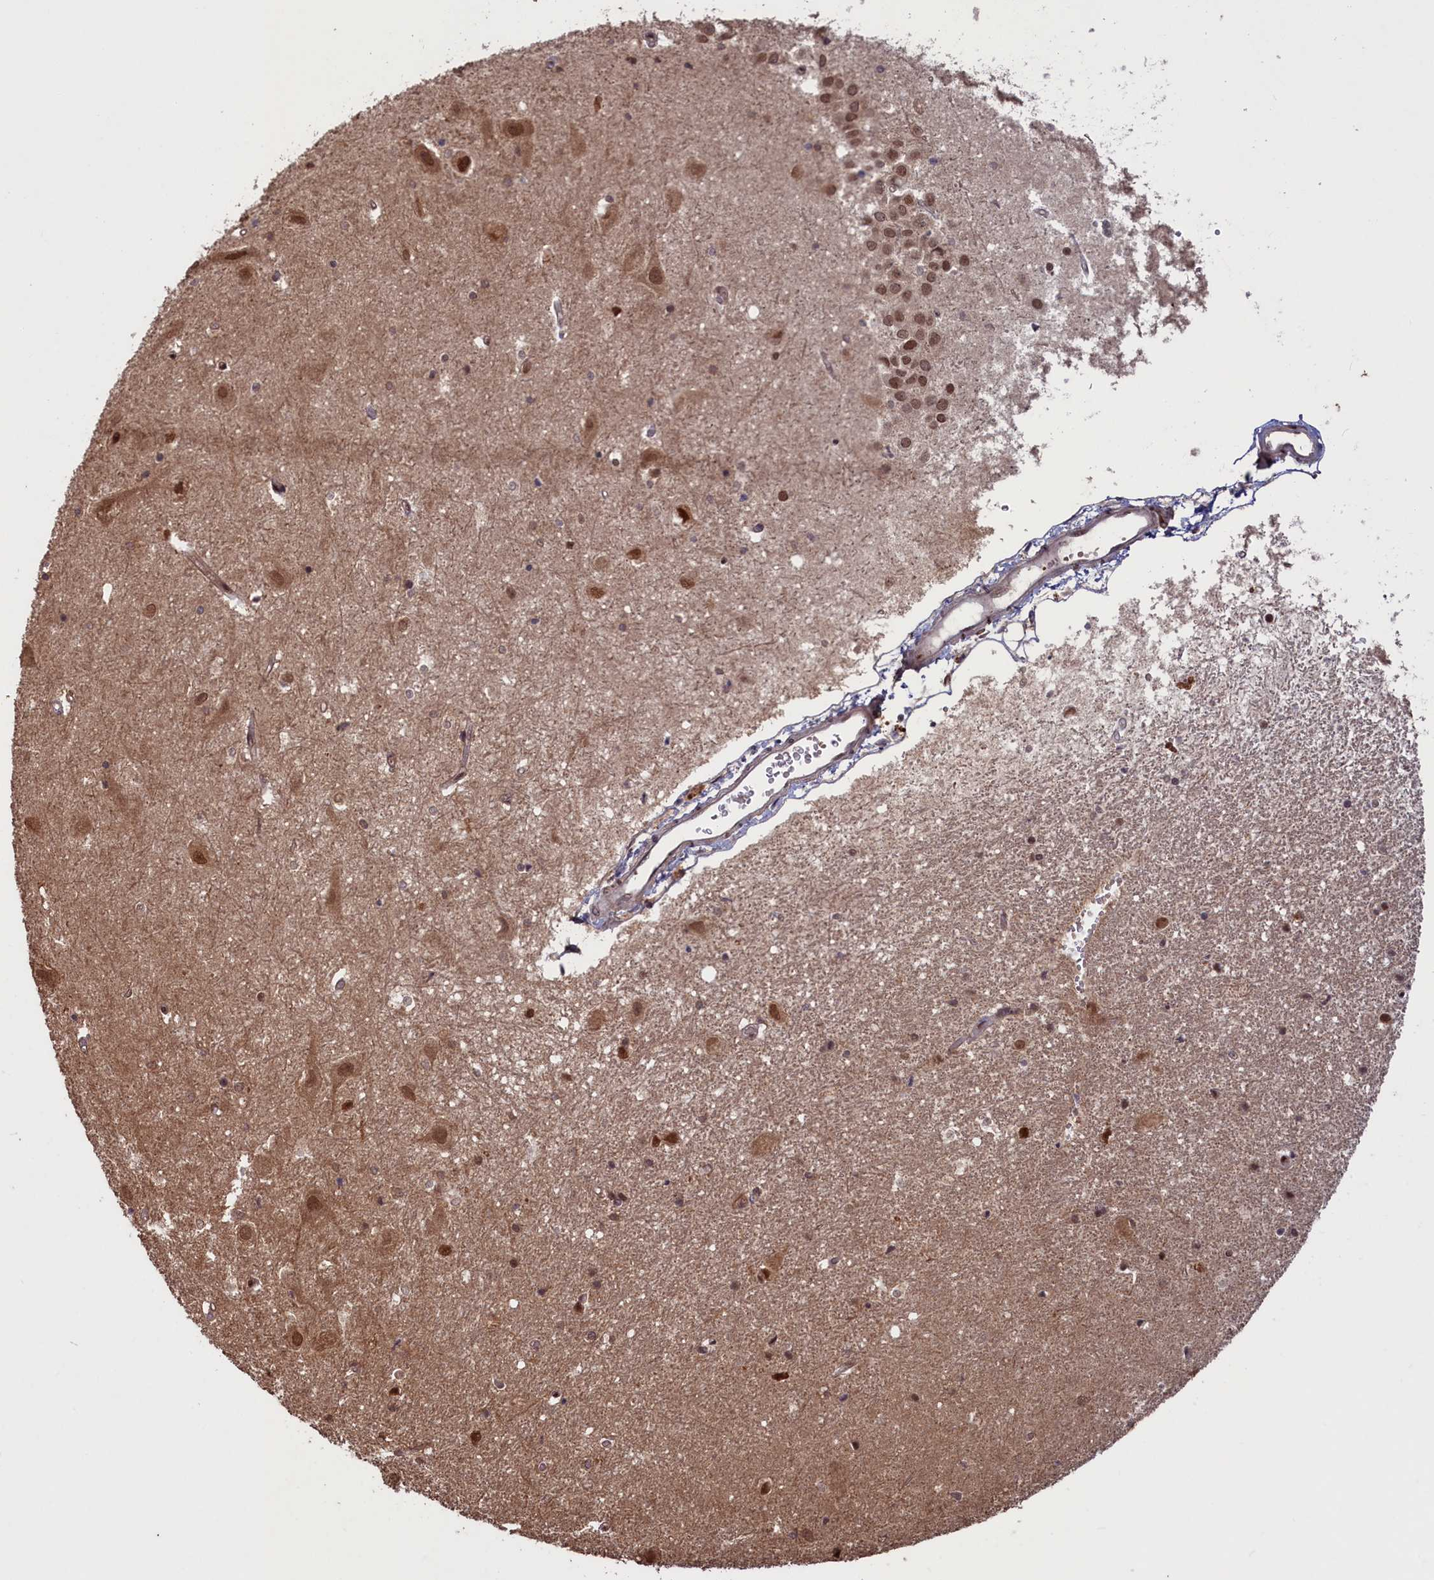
{"staining": {"intensity": "moderate", "quantity": "<25%", "location": "nuclear"}, "tissue": "hippocampus", "cell_type": "Glial cells", "image_type": "normal", "snomed": [{"axis": "morphology", "description": "Normal tissue, NOS"}, {"axis": "topography", "description": "Hippocampus"}], "caption": "A low amount of moderate nuclear staining is present in approximately <25% of glial cells in unremarkable hippocampus. The protein of interest is shown in brown color, while the nuclei are stained blue.", "gene": "NAE1", "patient": {"sex": "female", "age": 52}}